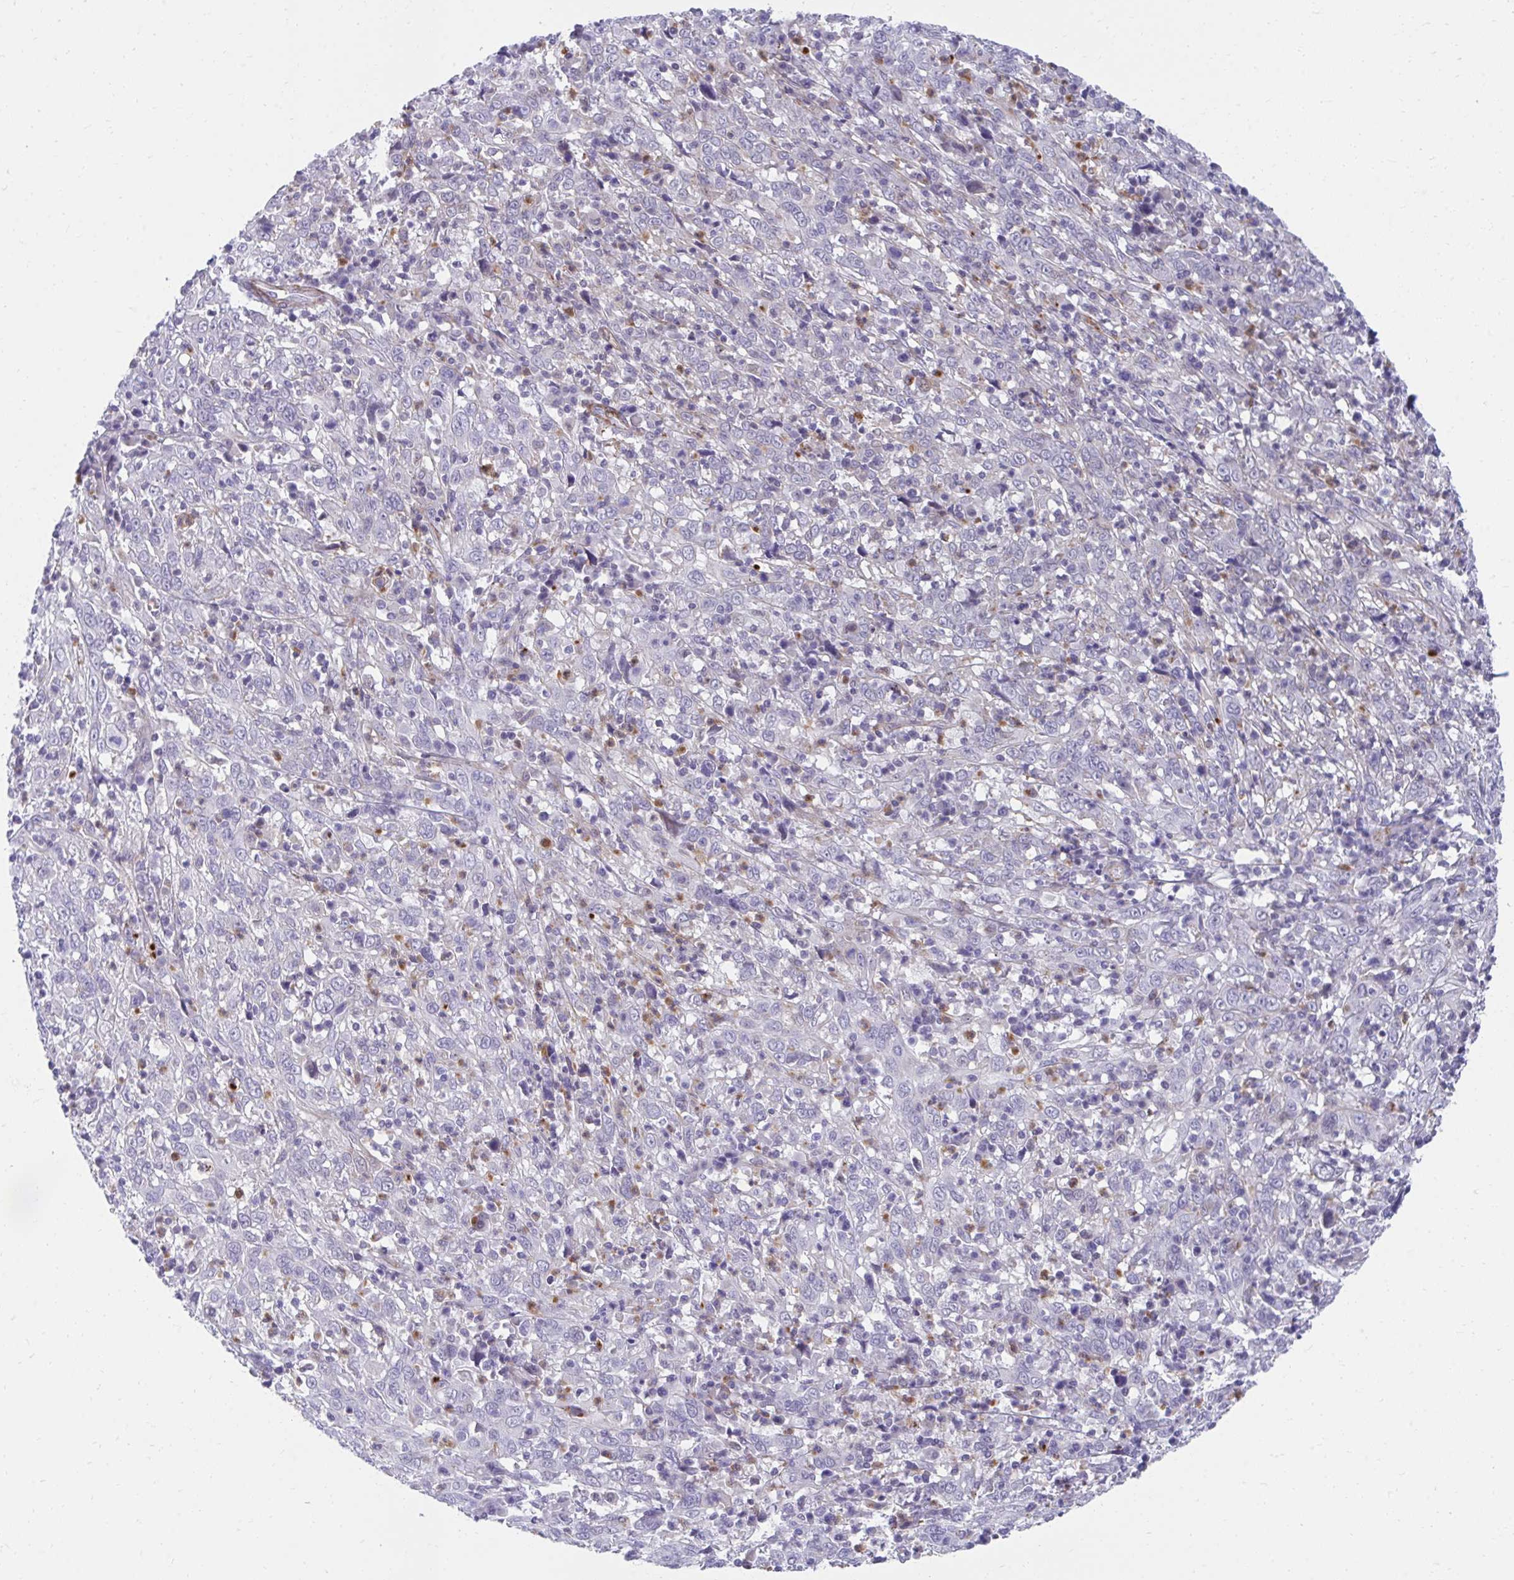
{"staining": {"intensity": "negative", "quantity": "none", "location": "none"}, "tissue": "cervical cancer", "cell_type": "Tumor cells", "image_type": "cancer", "snomed": [{"axis": "morphology", "description": "Squamous cell carcinoma, NOS"}, {"axis": "topography", "description": "Cervix"}], "caption": "Histopathology image shows no significant protein positivity in tumor cells of squamous cell carcinoma (cervical).", "gene": "CSTB", "patient": {"sex": "female", "age": 46}}